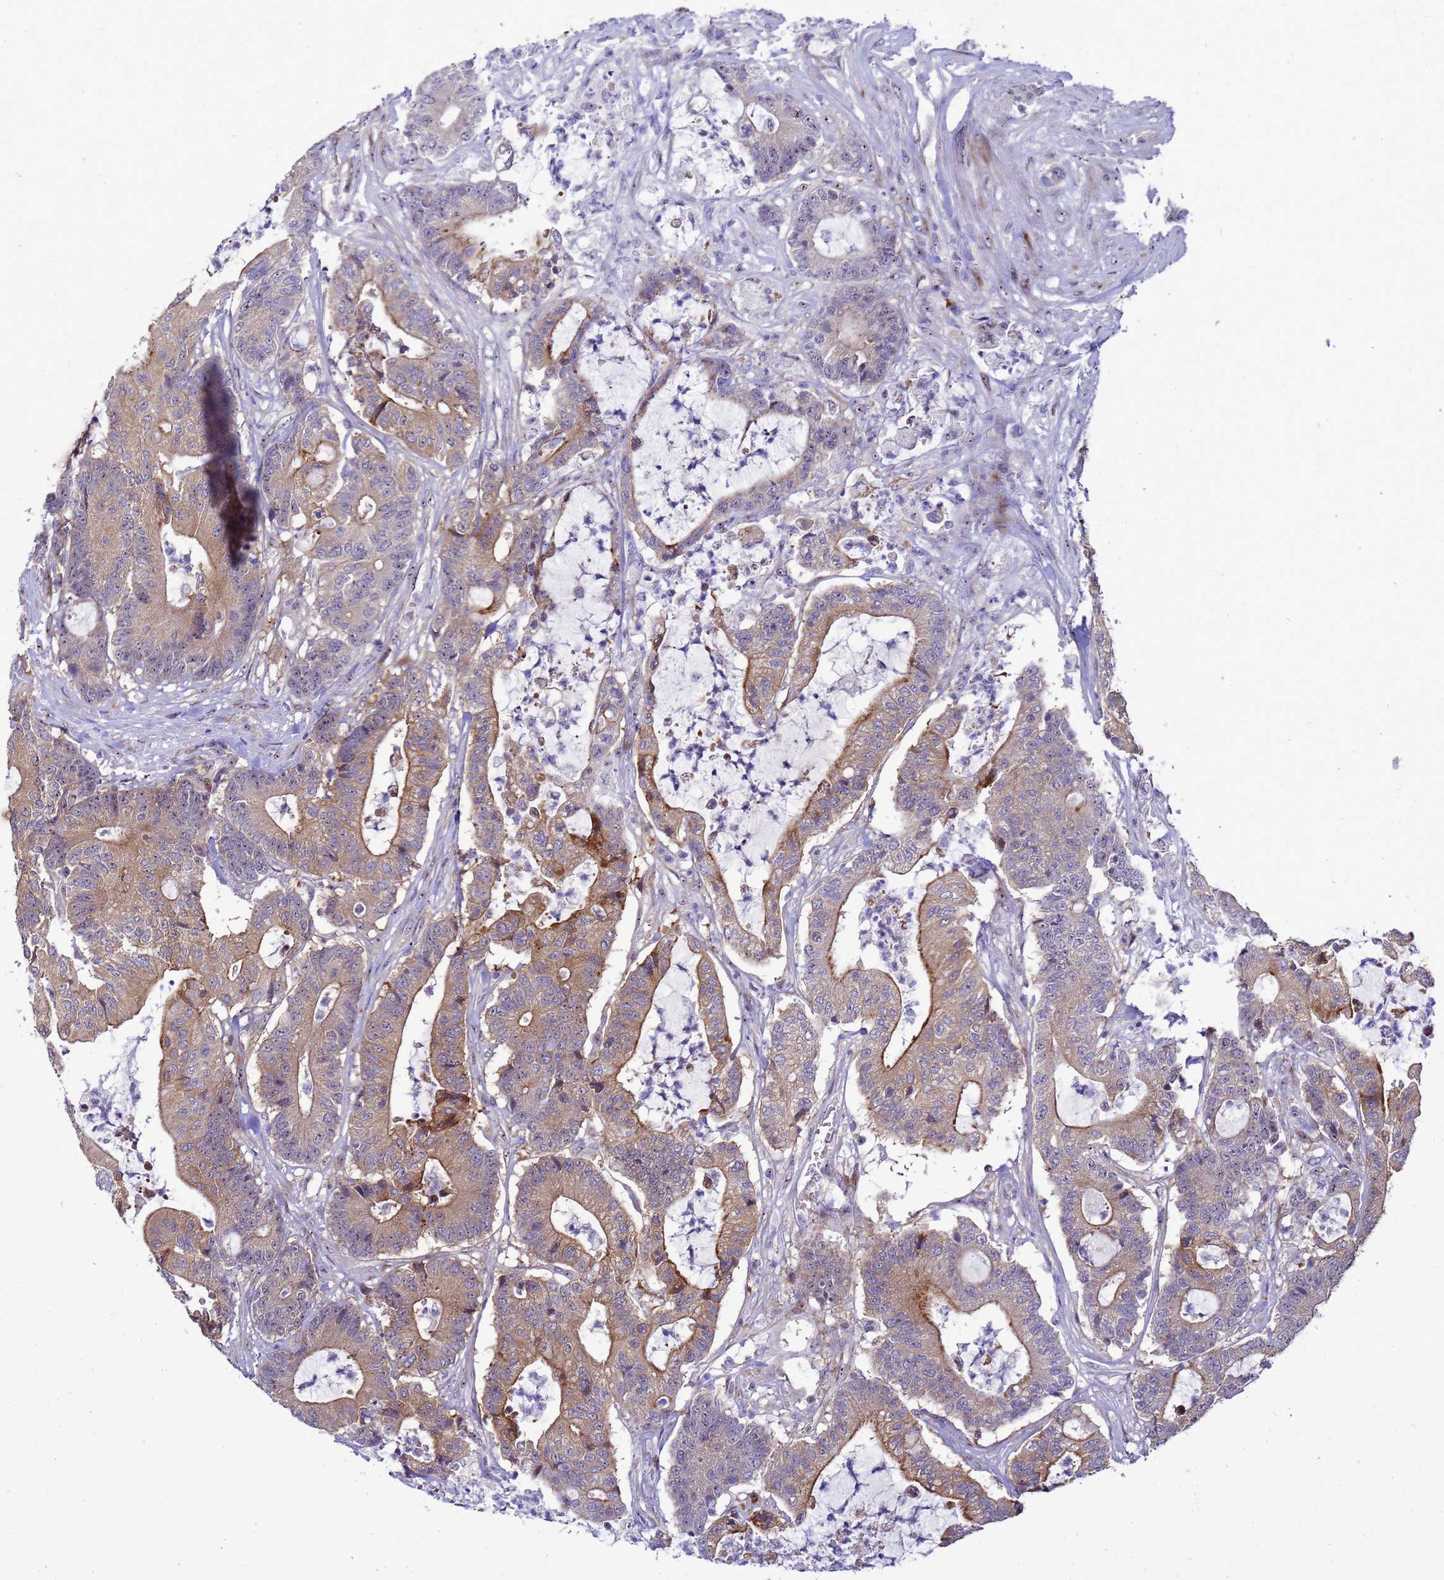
{"staining": {"intensity": "moderate", "quantity": "25%-75%", "location": "cytoplasmic/membranous"}, "tissue": "colorectal cancer", "cell_type": "Tumor cells", "image_type": "cancer", "snomed": [{"axis": "morphology", "description": "Adenocarcinoma, NOS"}, {"axis": "topography", "description": "Colon"}], "caption": "Brown immunohistochemical staining in human colorectal cancer shows moderate cytoplasmic/membranous staining in about 25%-75% of tumor cells.", "gene": "RSPO1", "patient": {"sex": "female", "age": 84}}